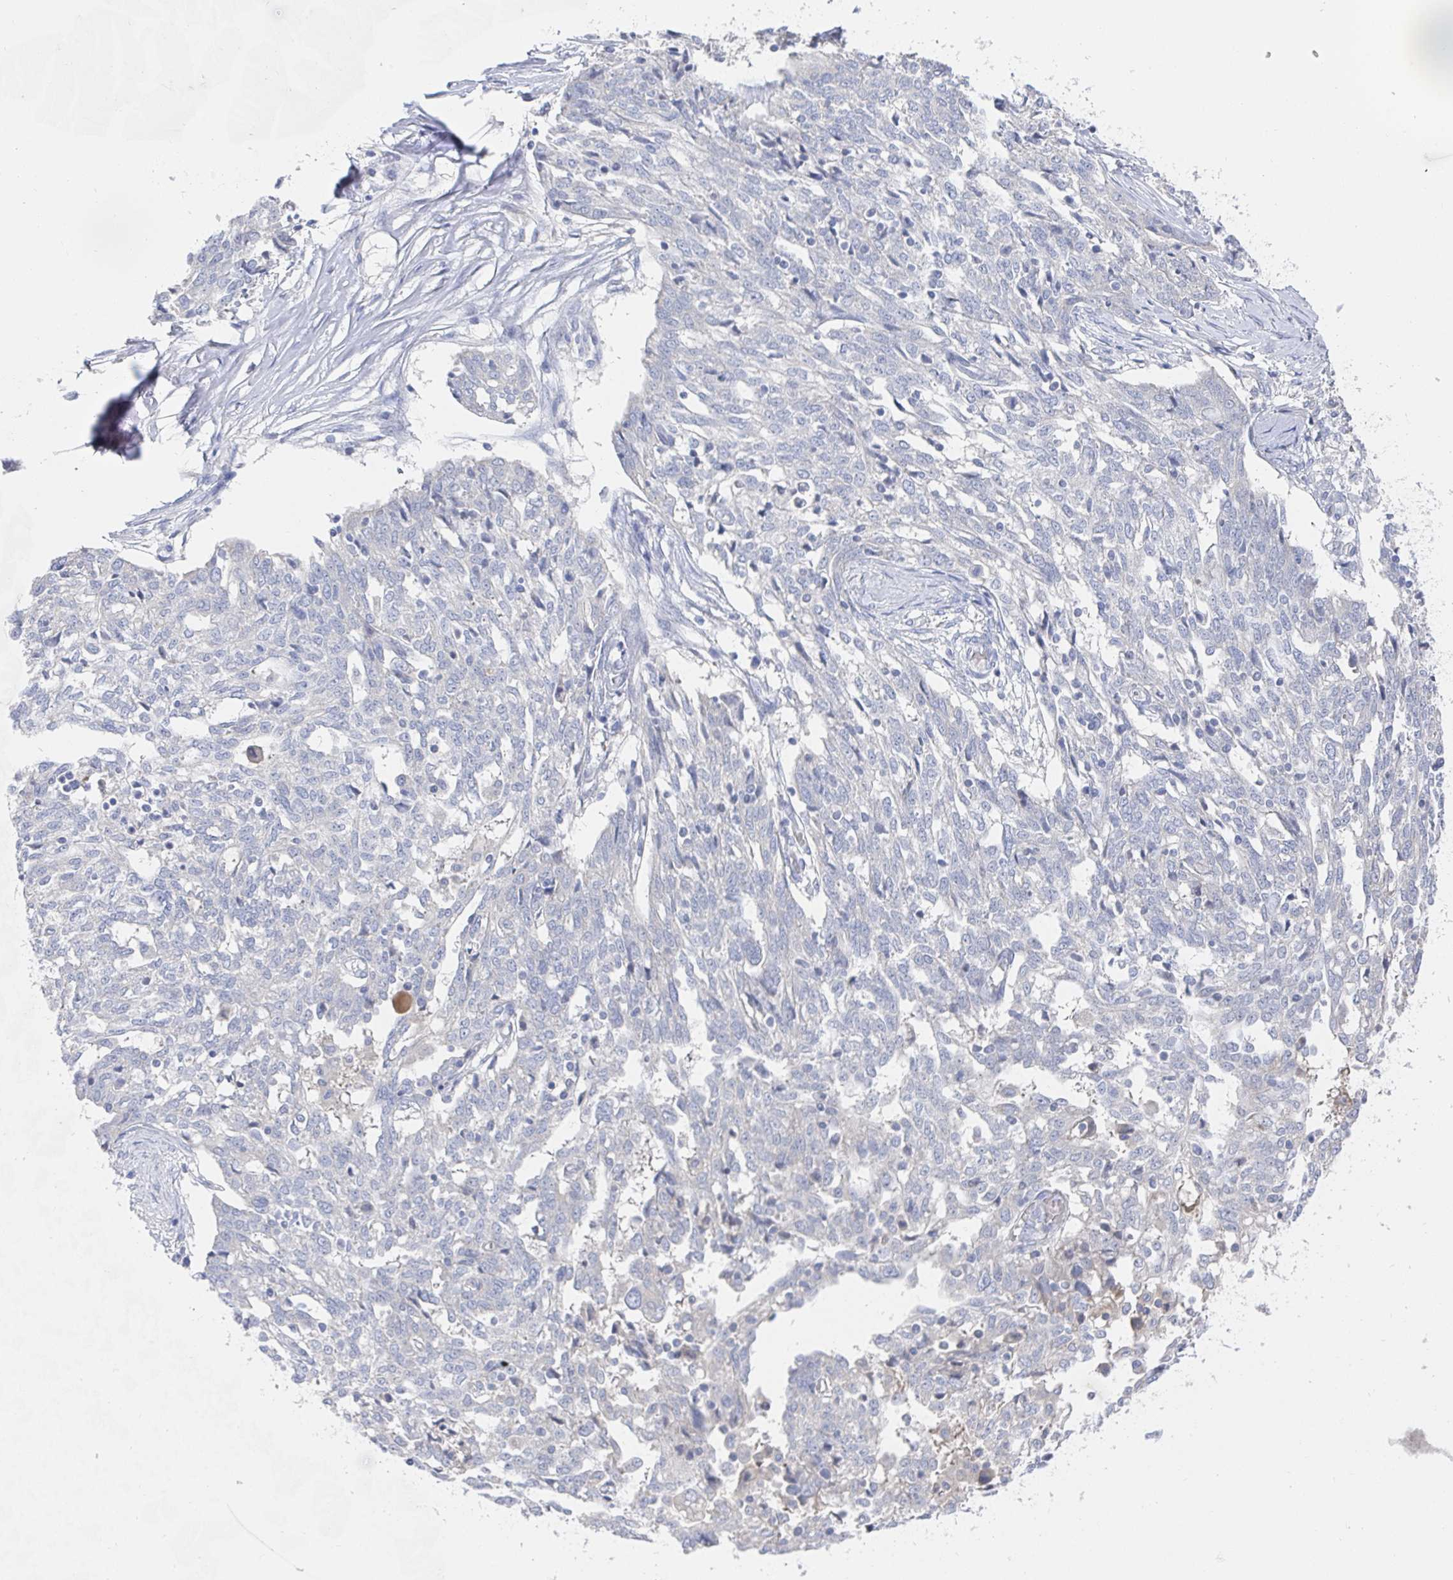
{"staining": {"intensity": "negative", "quantity": "none", "location": "none"}, "tissue": "ovarian cancer", "cell_type": "Tumor cells", "image_type": "cancer", "snomed": [{"axis": "morphology", "description": "Cystadenocarcinoma, serous, NOS"}, {"axis": "topography", "description": "Ovary"}], "caption": "IHC of human ovarian cancer exhibits no staining in tumor cells. The staining was performed using DAB (3,3'-diaminobenzidine) to visualize the protein expression in brown, while the nuclei were stained in blue with hematoxylin (Magnification: 20x).", "gene": "ZNF430", "patient": {"sex": "female", "age": 67}}